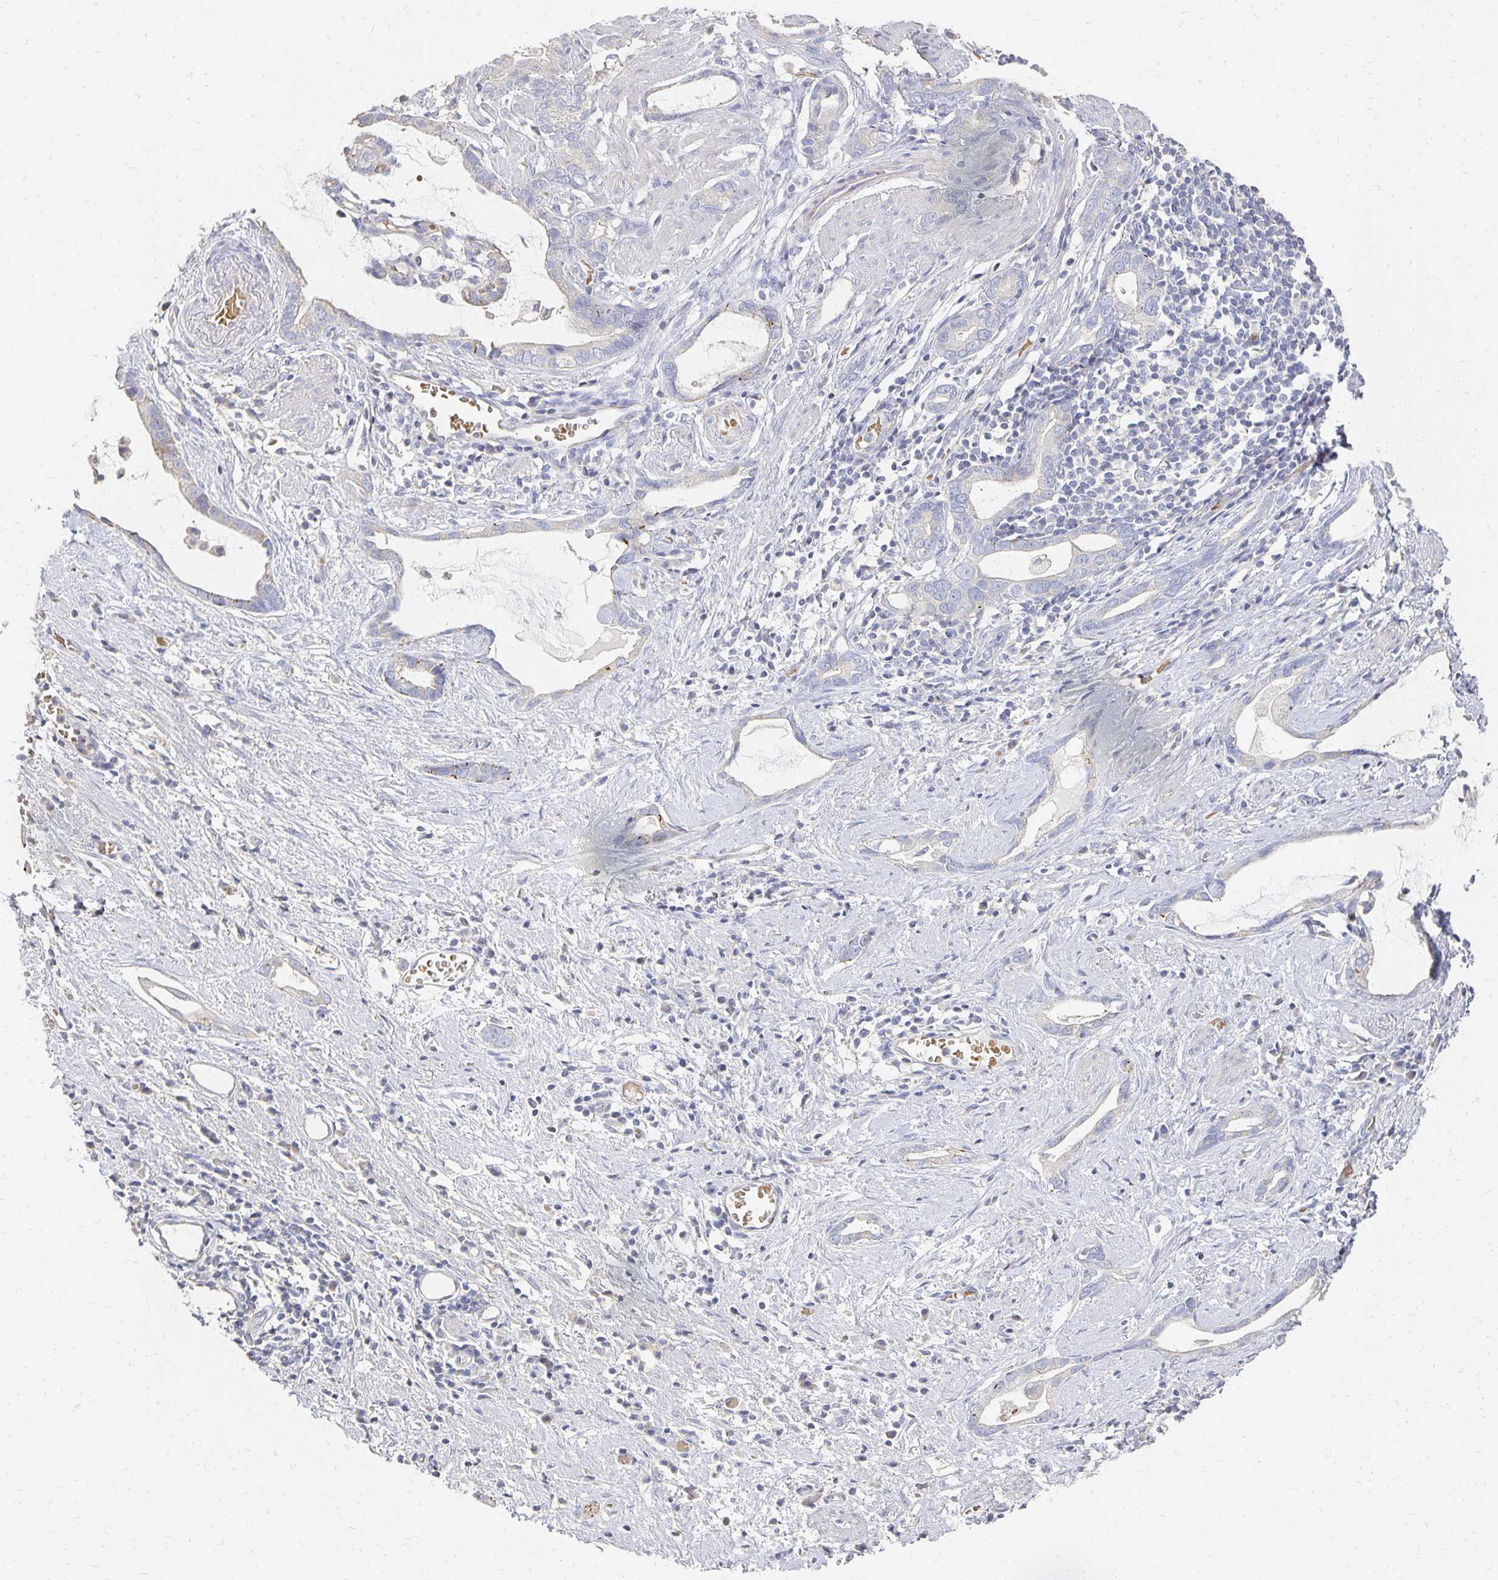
{"staining": {"intensity": "negative", "quantity": "none", "location": "none"}, "tissue": "stomach cancer", "cell_type": "Tumor cells", "image_type": "cancer", "snomed": [{"axis": "morphology", "description": "Adenocarcinoma, NOS"}, {"axis": "topography", "description": "Stomach"}], "caption": "This is an IHC photomicrograph of stomach adenocarcinoma. There is no expression in tumor cells.", "gene": "CST6", "patient": {"sex": "male", "age": 55}}